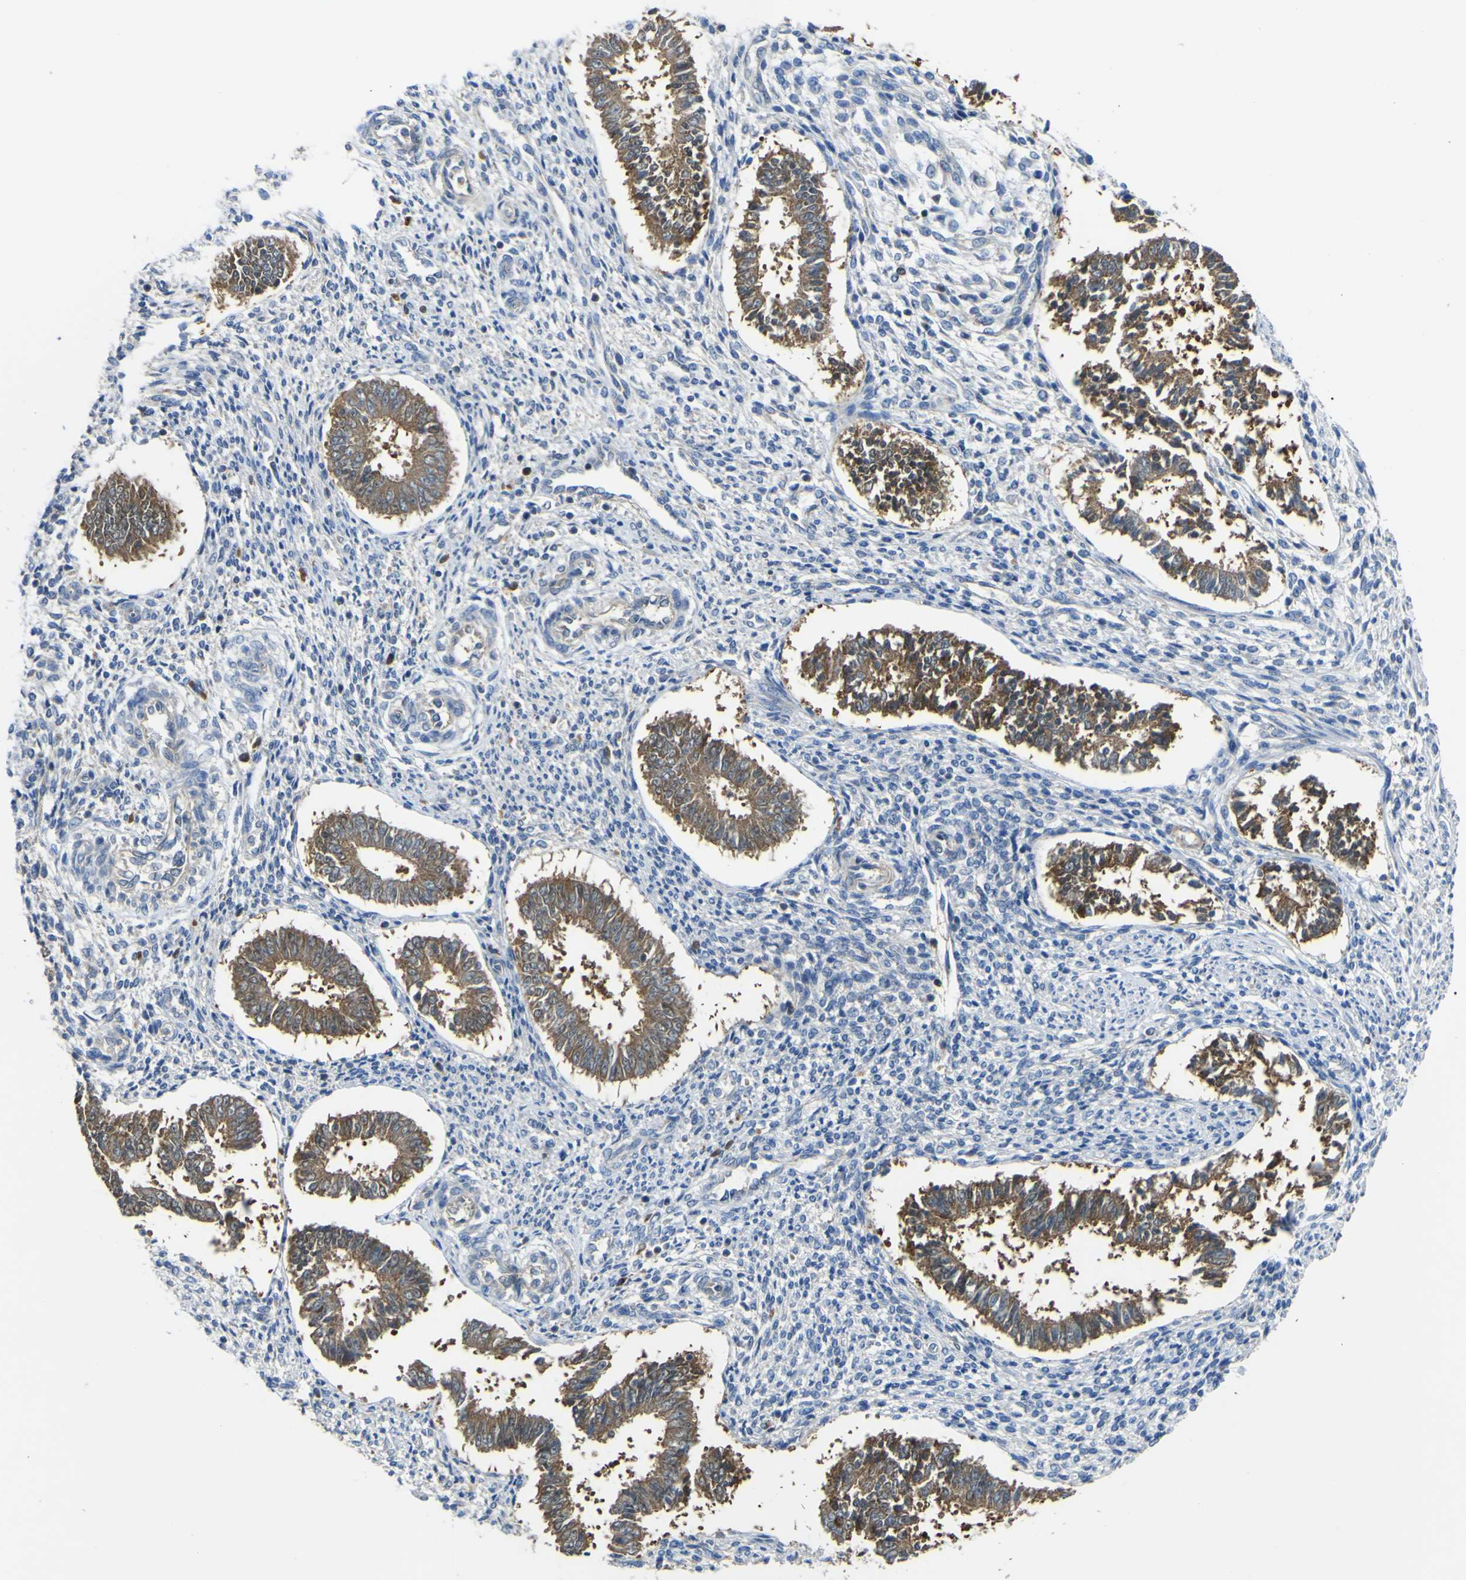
{"staining": {"intensity": "negative", "quantity": "none", "location": "none"}, "tissue": "endometrium", "cell_type": "Cells in endometrial stroma", "image_type": "normal", "snomed": [{"axis": "morphology", "description": "Normal tissue, NOS"}, {"axis": "topography", "description": "Endometrium"}], "caption": "The micrograph exhibits no staining of cells in endometrial stroma in benign endometrium.", "gene": "EML2", "patient": {"sex": "female", "age": 35}}